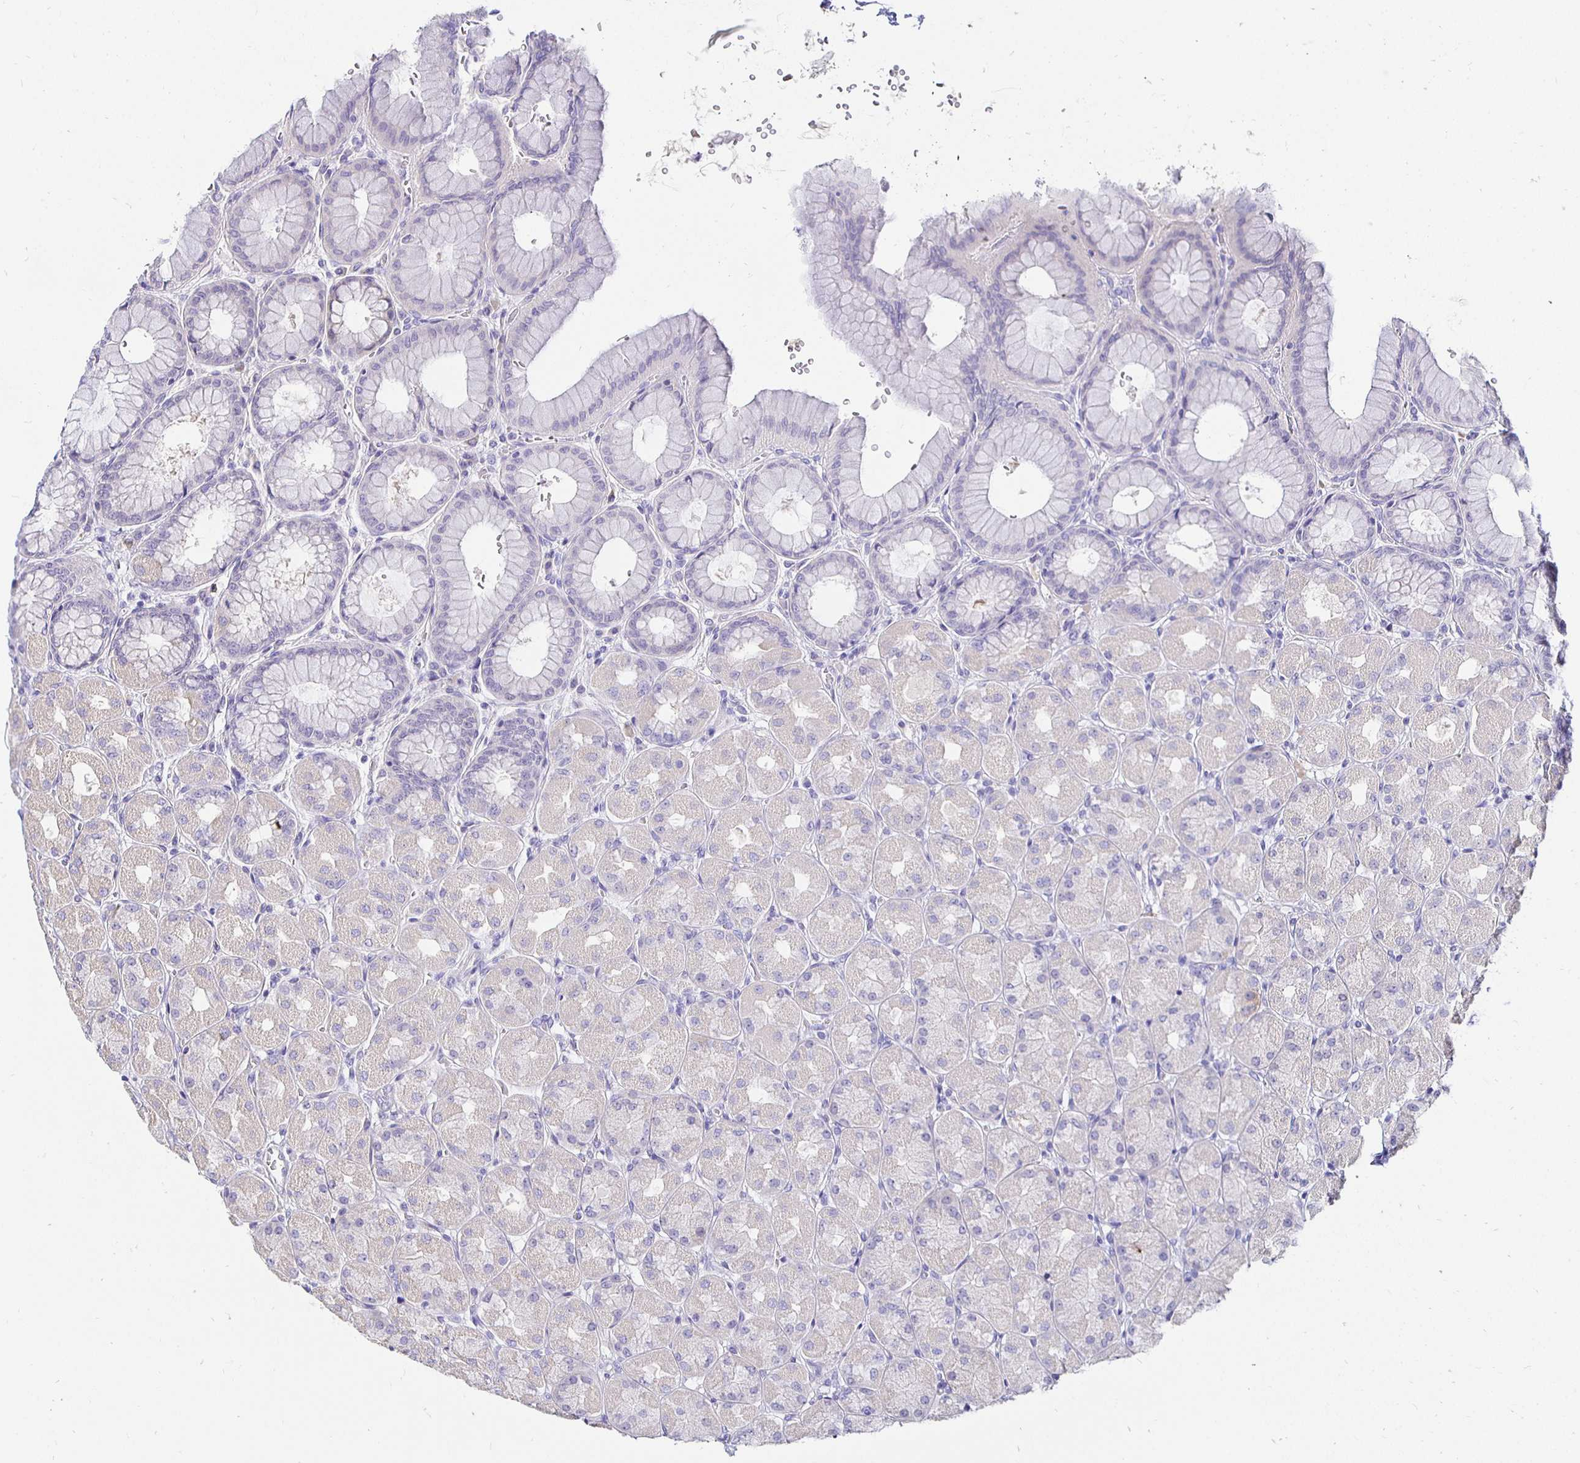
{"staining": {"intensity": "weak", "quantity": "<25%", "location": "cytoplasmic/membranous"}, "tissue": "stomach", "cell_type": "Glandular cells", "image_type": "normal", "snomed": [{"axis": "morphology", "description": "Normal tissue, NOS"}, {"axis": "topography", "description": "Stomach, upper"}], "caption": "The micrograph displays no significant staining in glandular cells of stomach. (DAB IHC, high magnification).", "gene": "UMOD", "patient": {"sex": "female", "age": 56}}